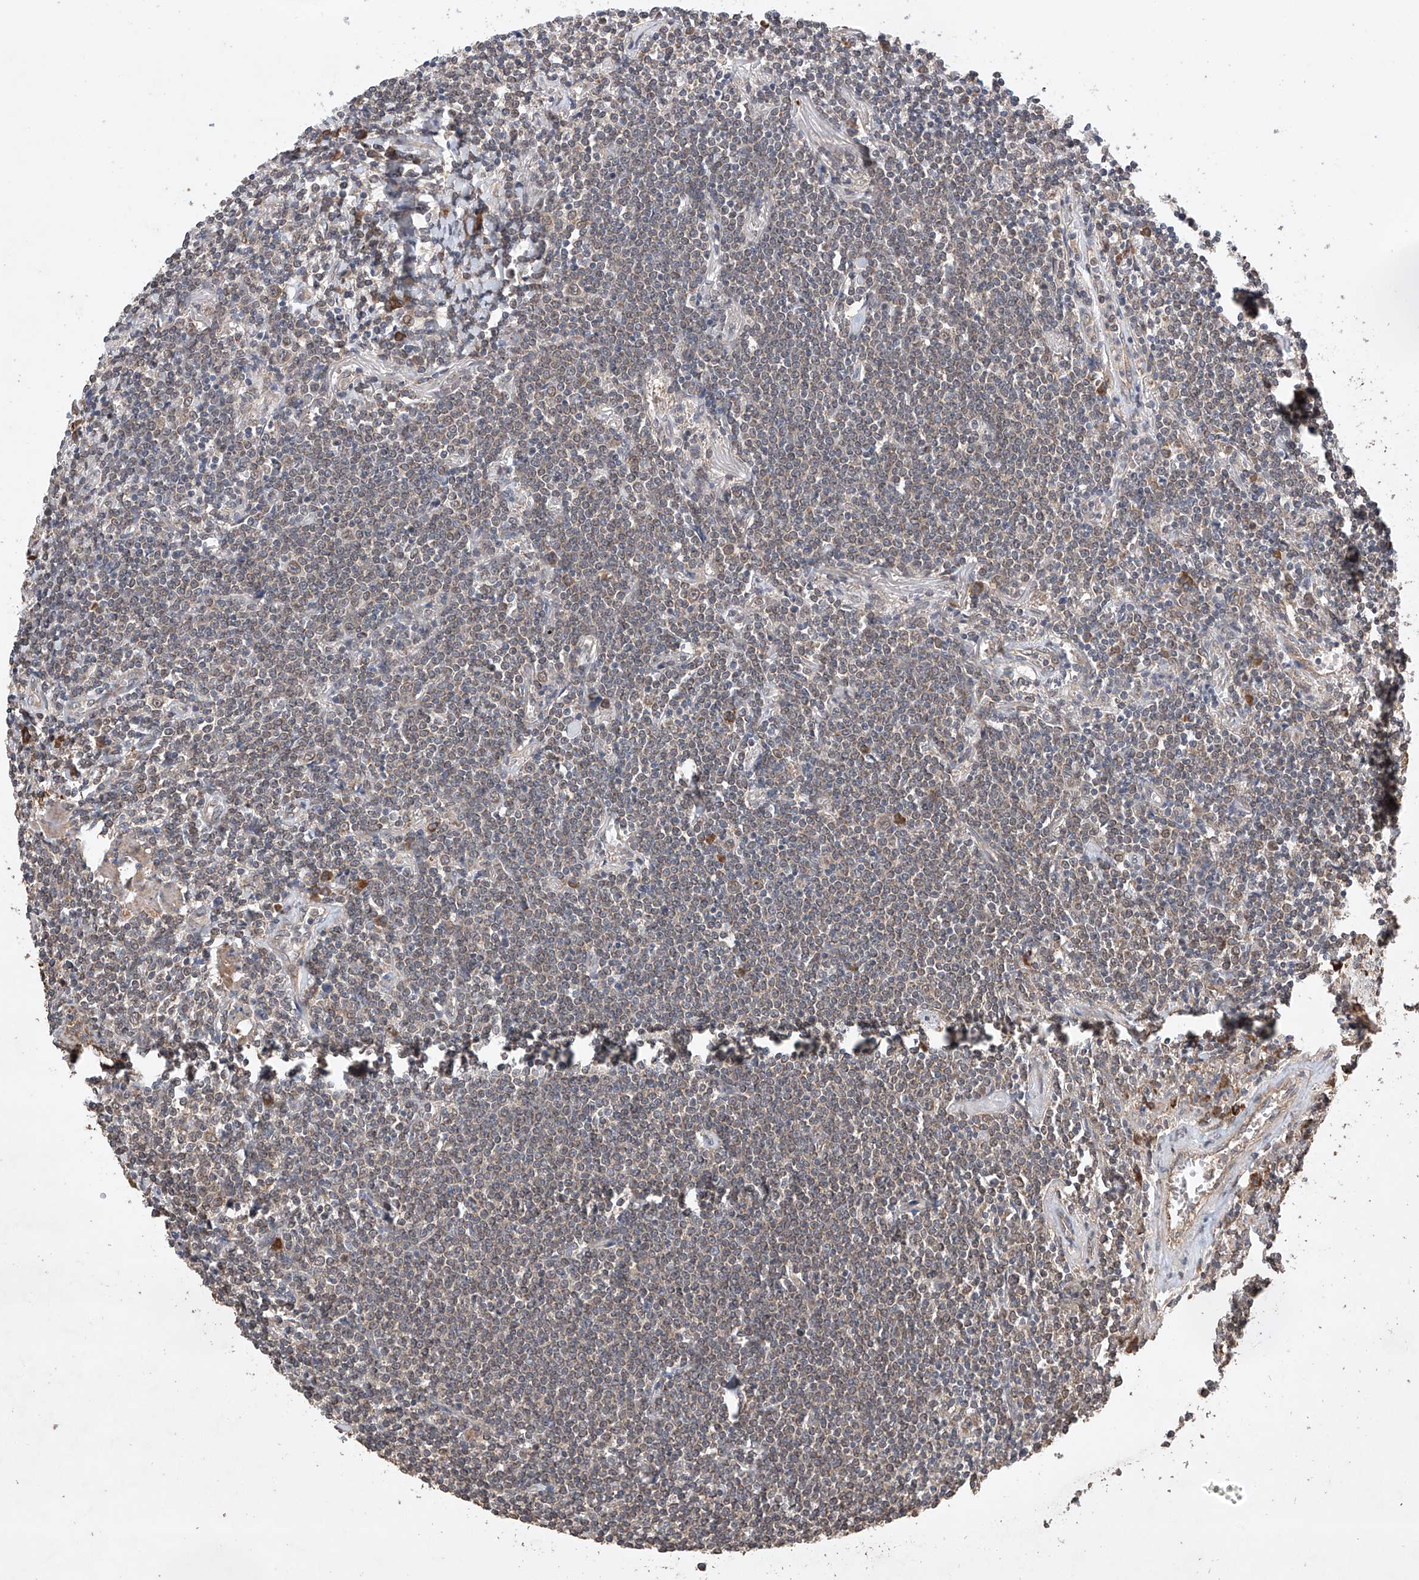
{"staining": {"intensity": "weak", "quantity": "<25%", "location": "cytoplasmic/membranous,nuclear"}, "tissue": "lymphoma", "cell_type": "Tumor cells", "image_type": "cancer", "snomed": [{"axis": "morphology", "description": "Malignant lymphoma, non-Hodgkin's type, Low grade"}, {"axis": "topography", "description": "Lung"}], "caption": "Tumor cells are negative for protein expression in human lymphoma. Nuclei are stained in blue.", "gene": "LURAP1", "patient": {"sex": "female", "age": 71}}